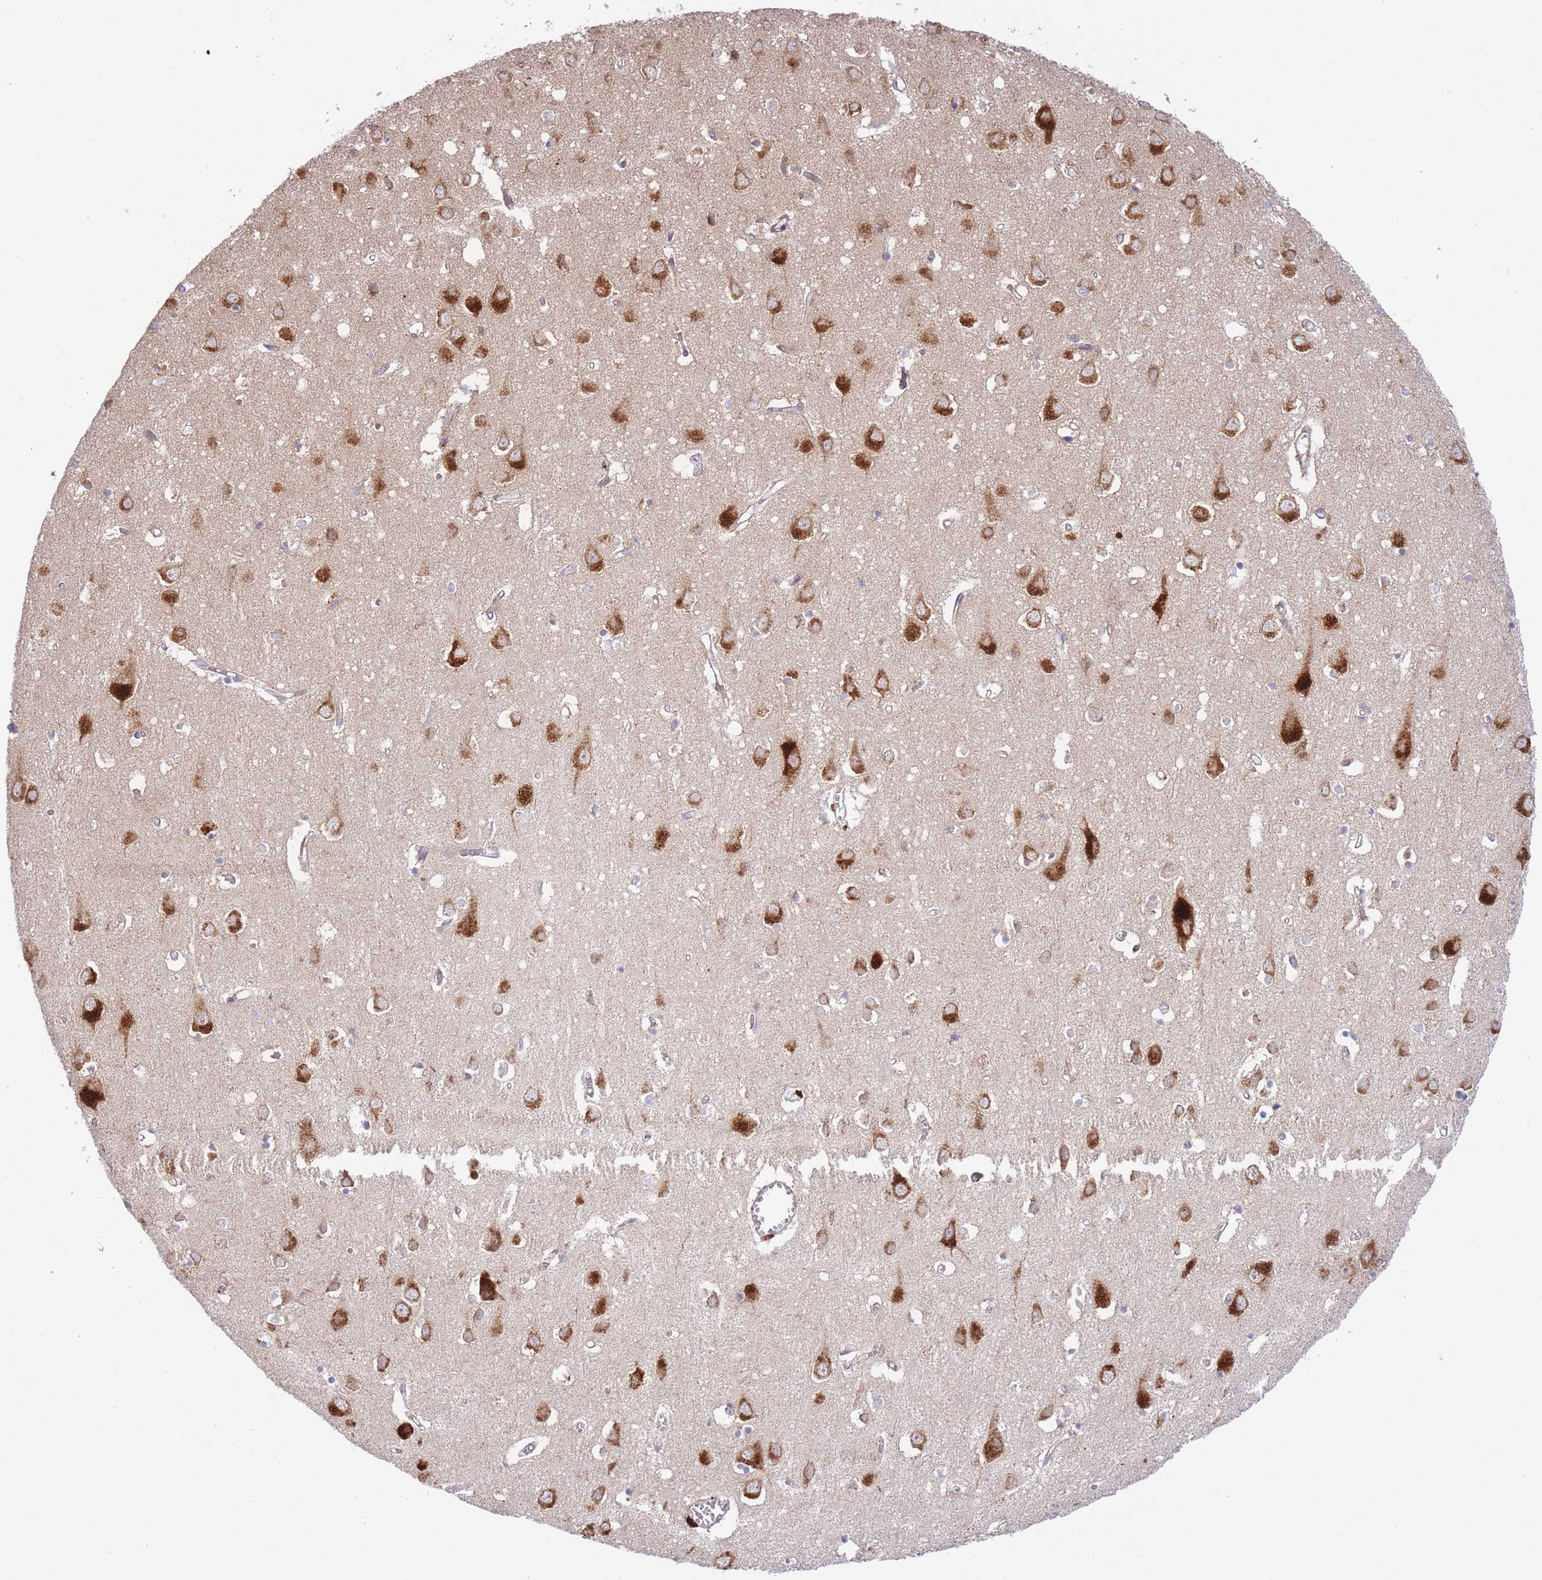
{"staining": {"intensity": "negative", "quantity": "none", "location": "none"}, "tissue": "cerebral cortex", "cell_type": "Endothelial cells", "image_type": "normal", "snomed": [{"axis": "morphology", "description": "Normal tissue, NOS"}, {"axis": "topography", "description": "Cerebral cortex"}], "caption": "The immunohistochemistry (IHC) photomicrograph has no significant expression in endothelial cells of cerebral cortex.", "gene": "ATP13A2", "patient": {"sex": "male", "age": 70}}